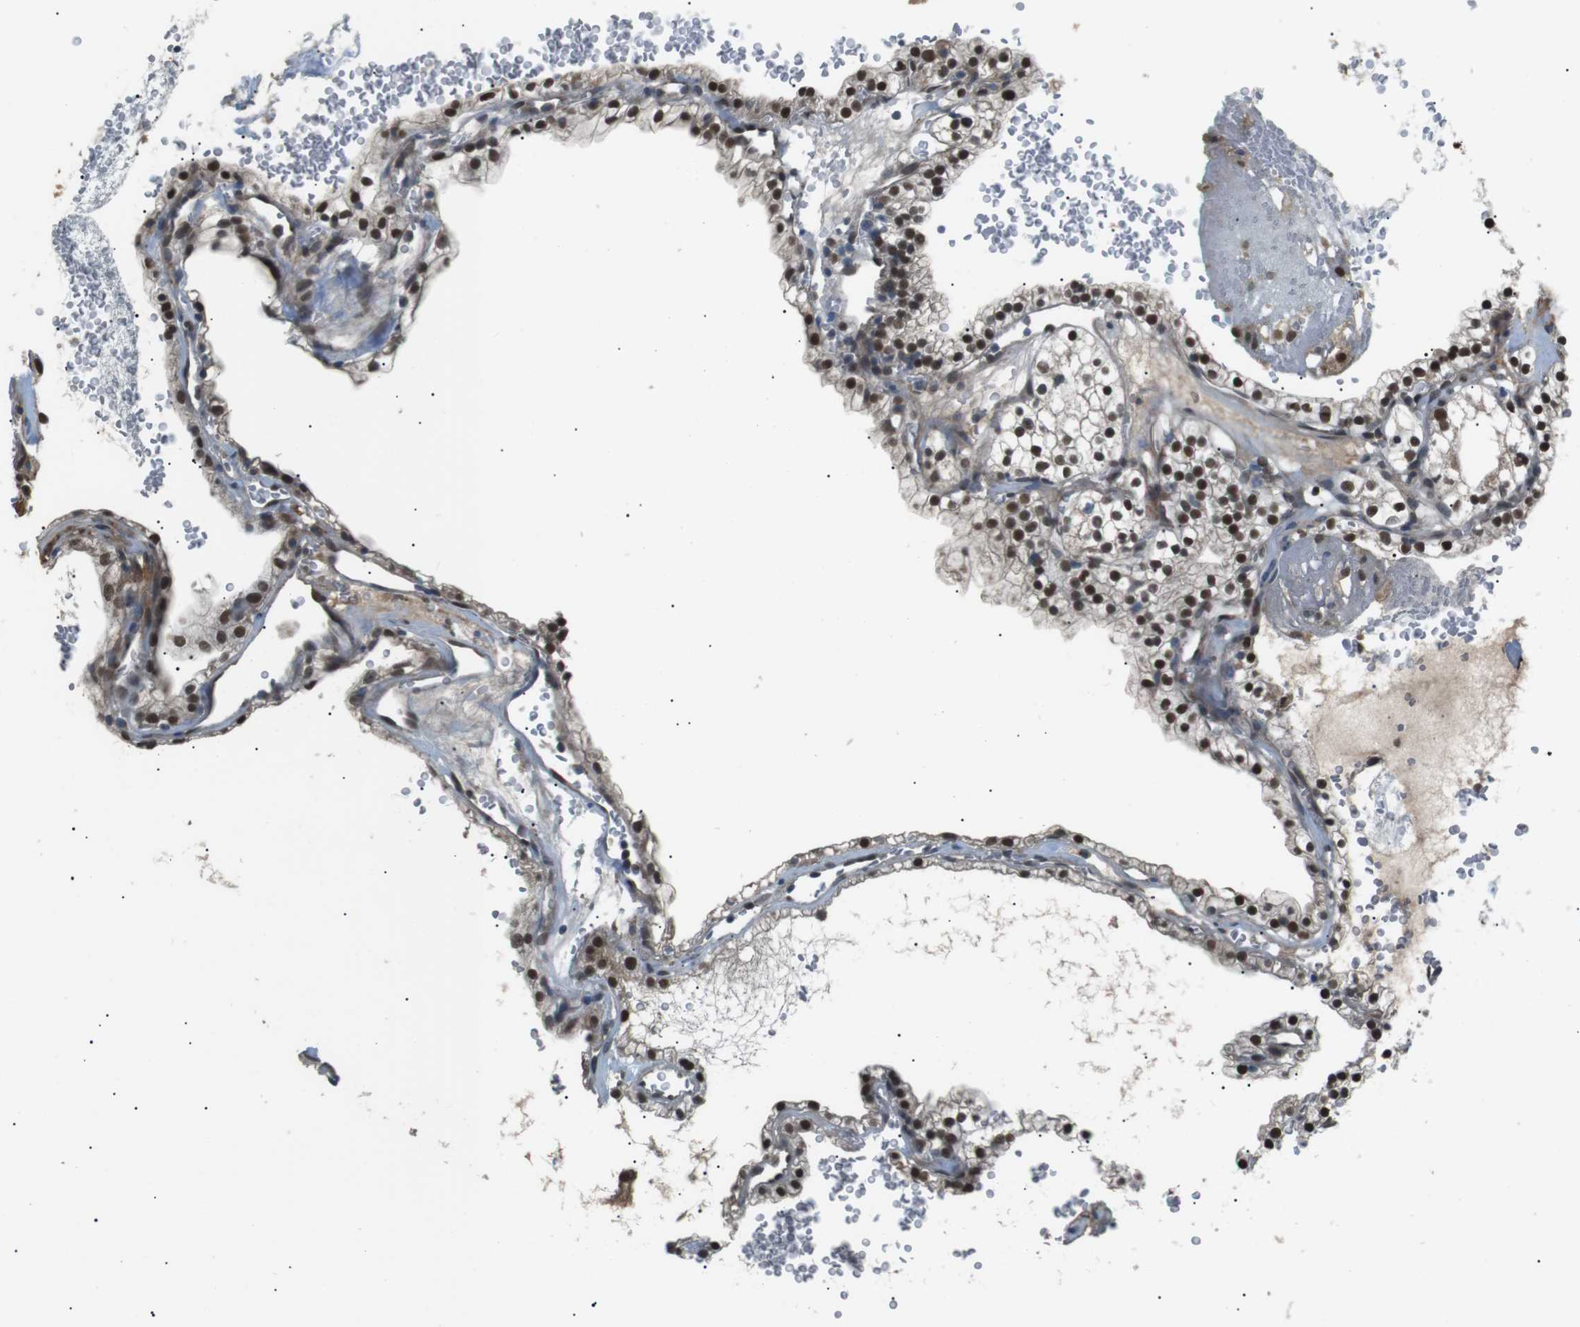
{"staining": {"intensity": "strong", "quantity": ">75%", "location": "nuclear"}, "tissue": "renal cancer", "cell_type": "Tumor cells", "image_type": "cancer", "snomed": [{"axis": "morphology", "description": "Adenocarcinoma, NOS"}, {"axis": "topography", "description": "Kidney"}], "caption": "The photomicrograph shows immunohistochemical staining of renal cancer. There is strong nuclear expression is appreciated in approximately >75% of tumor cells.", "gene": "SRPK2", "patient": {"sex": "female", "age": 41}}